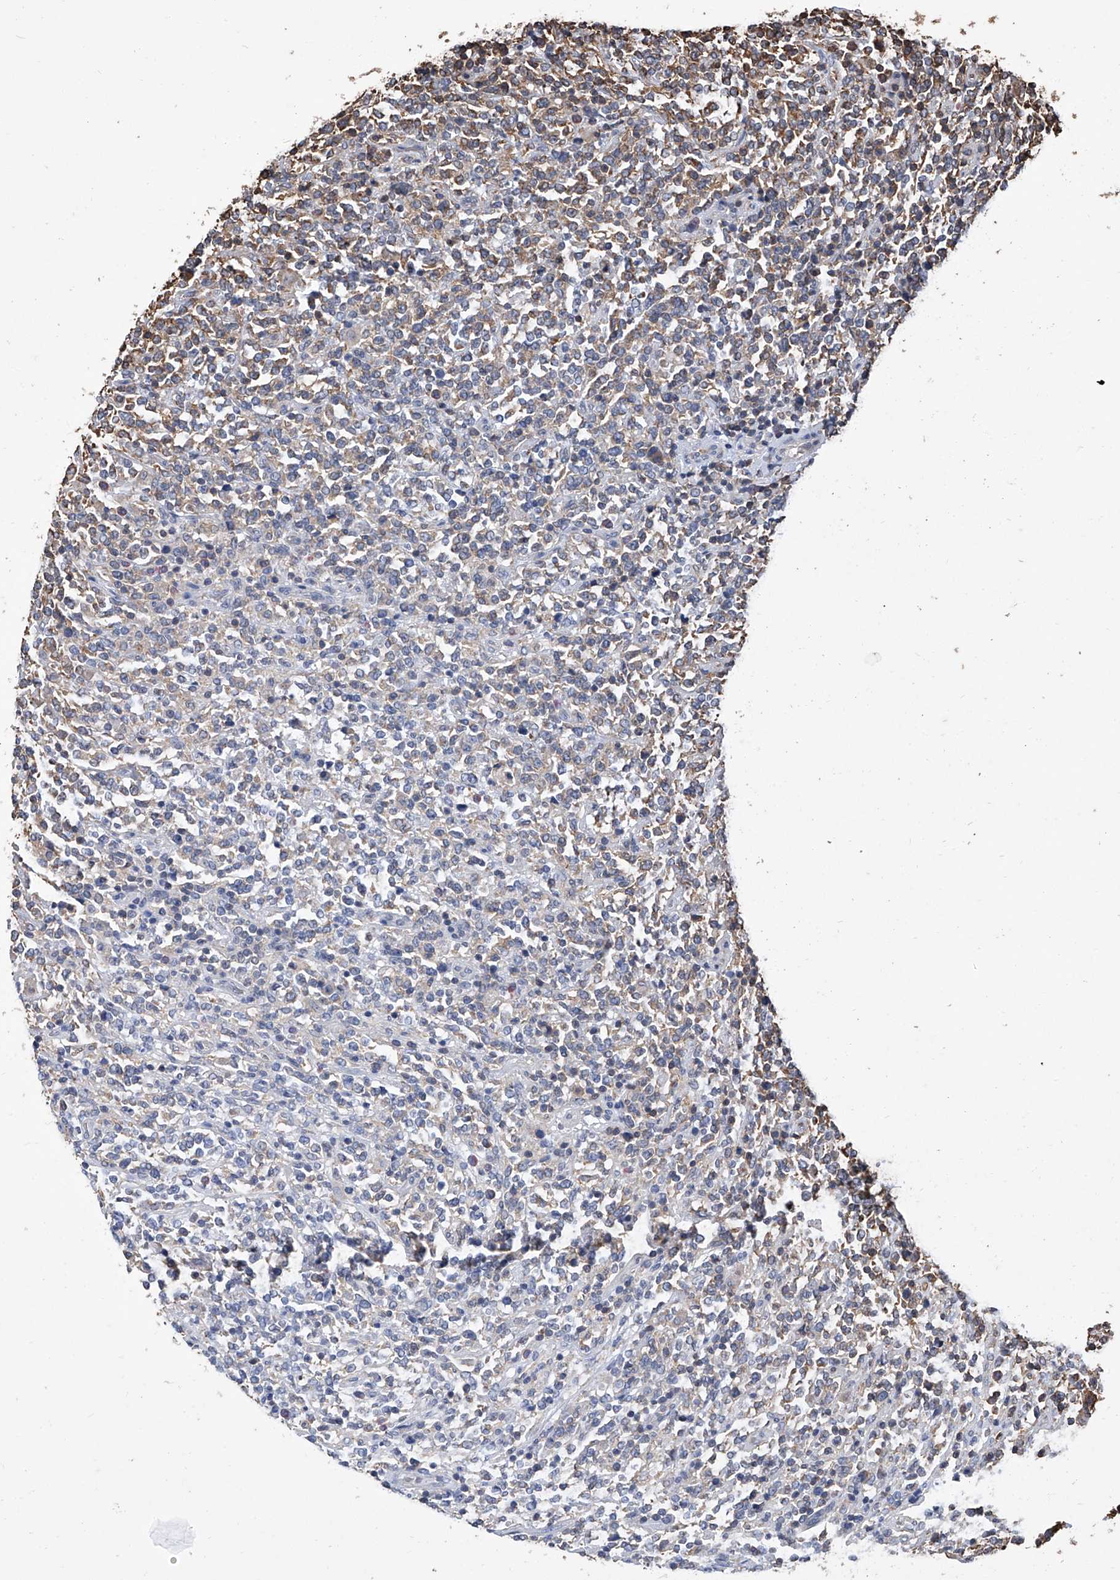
{"staining": {"intensity": "negative", "quantity": "none", "location": "none"}, "tissue": "lymphoma", "cell_type": "Tumor cells", "image_type": "cancer", "snomed": [{"axis": "morphology", "description": "Malignant lymphoma, non-Hodgkin's type, High grade"}, {"axis": "topography", "description": "Soft tissue"}], "caption": "Immunohistochemical staining of malignant lymphoma, non-Hodgkin's type (high-grade) demonstrates no significant staining in tumor cells.", "gene": "GPT", "patient": {"sex": "male", "age": 18}}